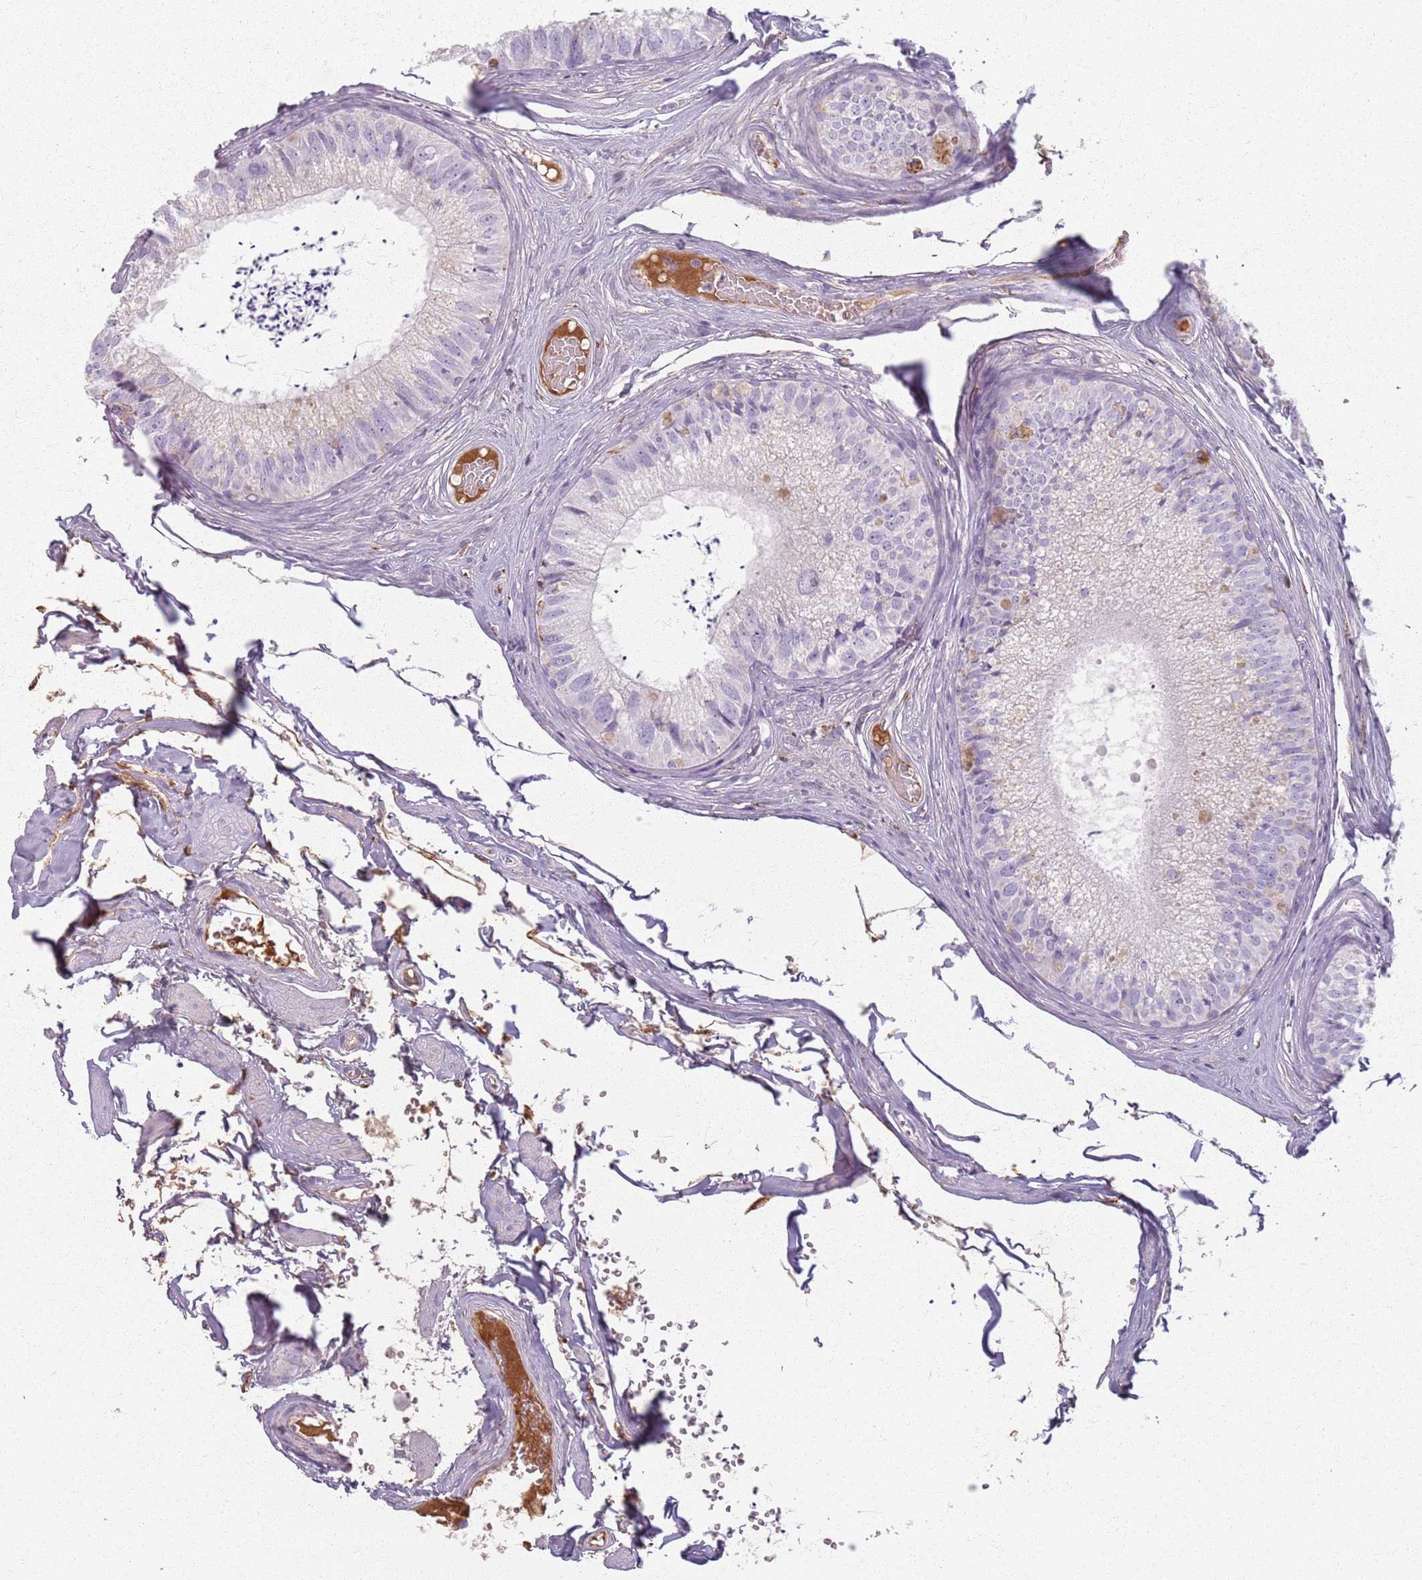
{"staining": {"intensity": "negative", "quantity": "none", "location": "none"}, "tissue": "epididymis", "cell_type": "Glandular cells", "image_type": "normal", "snomed": [{"axis": "morphology", "description": "Normal tissue, NOS"}, {"axis": "topography", "description": "Epididymis"}], "caption": "DAB (3,3'-diaminobenzidine) immunohistochemical staining of benign epididymis displays no significant expression in glandular cells. (DAB IHC with hematoxylin counter stain).", "gene": "COLGALT1", "patient": {"sex": "male", "age": 79}}